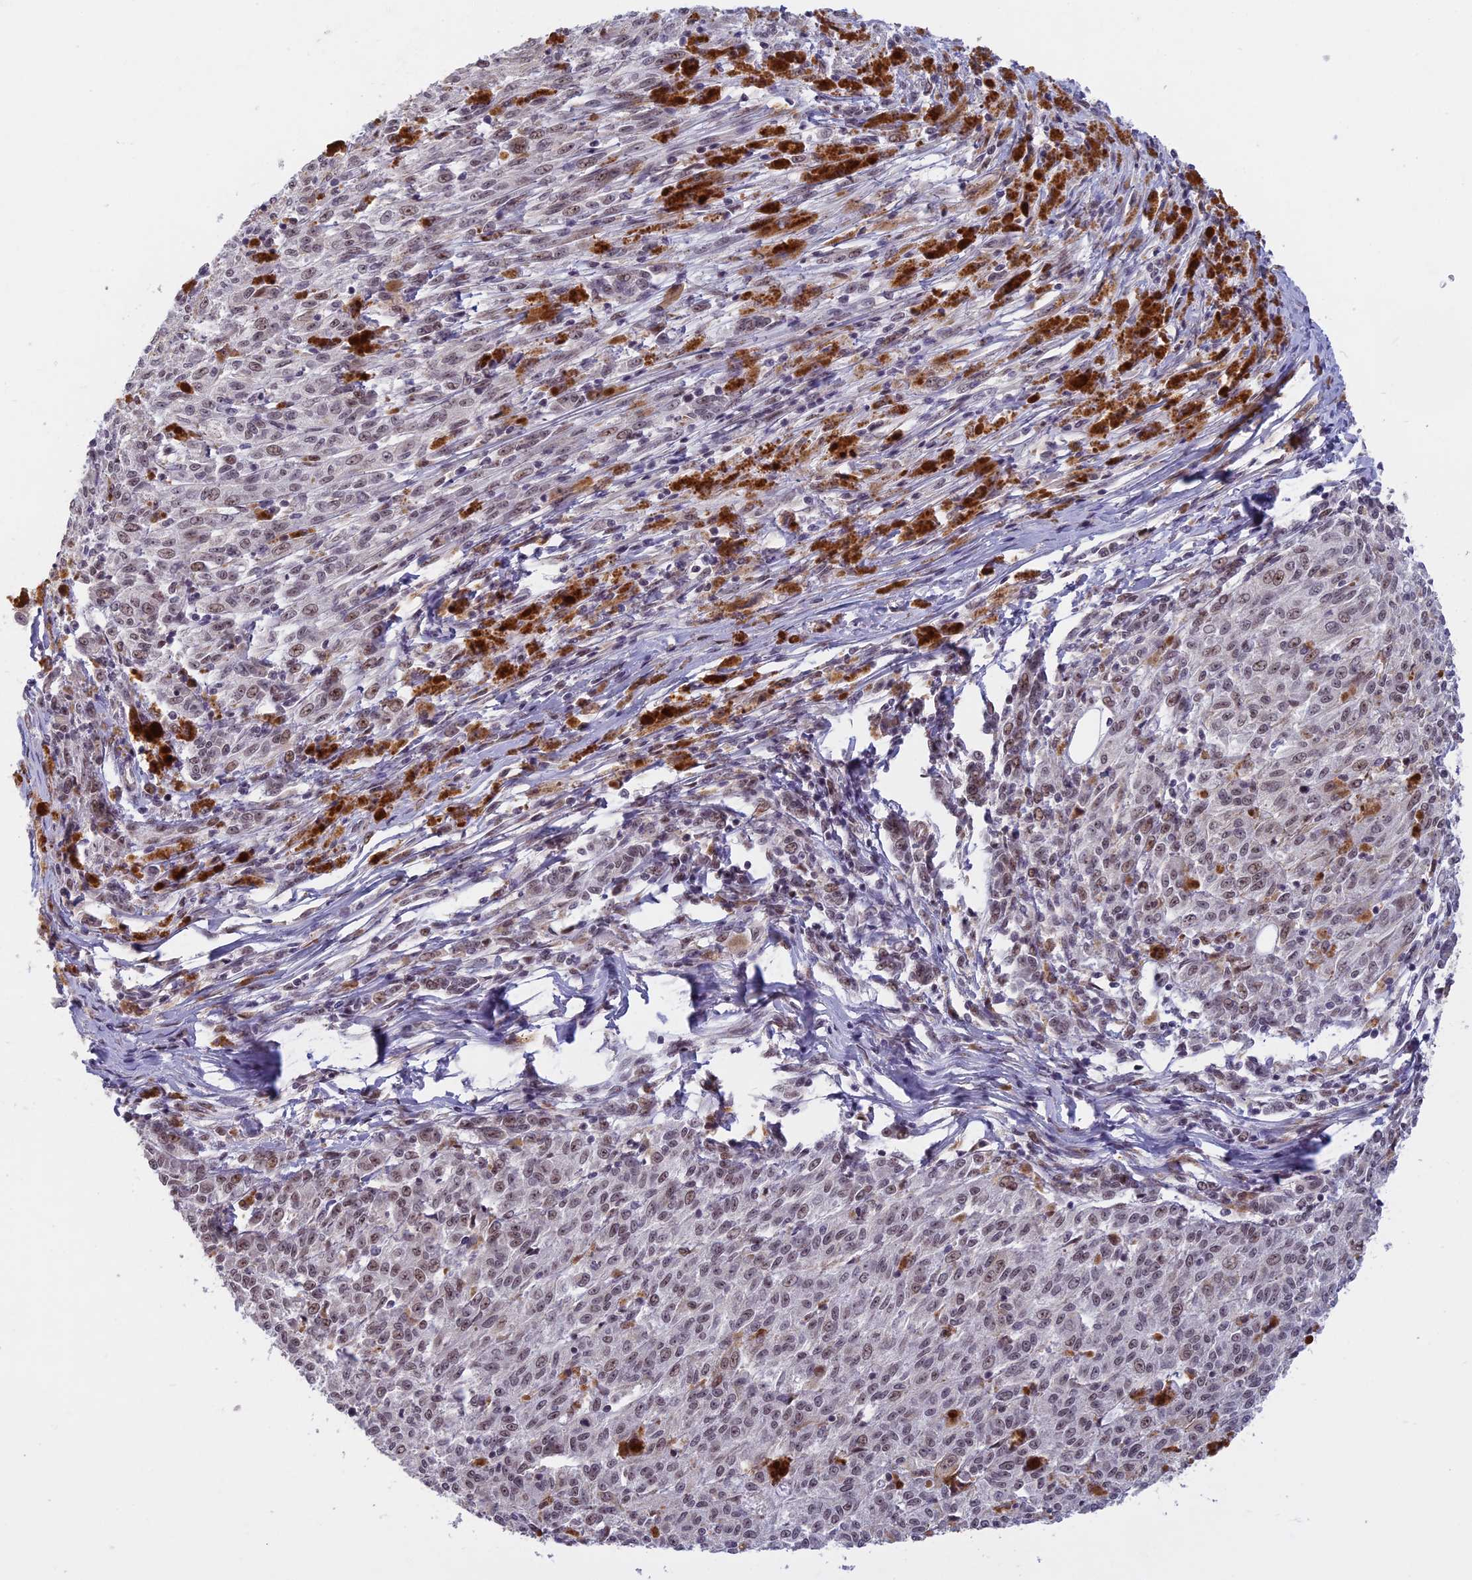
{"staining": {"intensity": "moderate", "quantity": "25%-75%", "location": "nuclear"}, "tissue": "melanoma", "cell_type": "Tumor cells", "image_type": "cancer", "snomed": [{"axis": "morphology", "description": "Malignant melanoma, NOS"}, {"axis": "topography", "description": "Skin"}], "caption": "Protein expression analysis of malignant melanoma displays moderate nuclear staining in approximately 25%-75% of tumor cells.", "gene": "MORF4L1", "patient": {"sex": "female", "age": 52}}